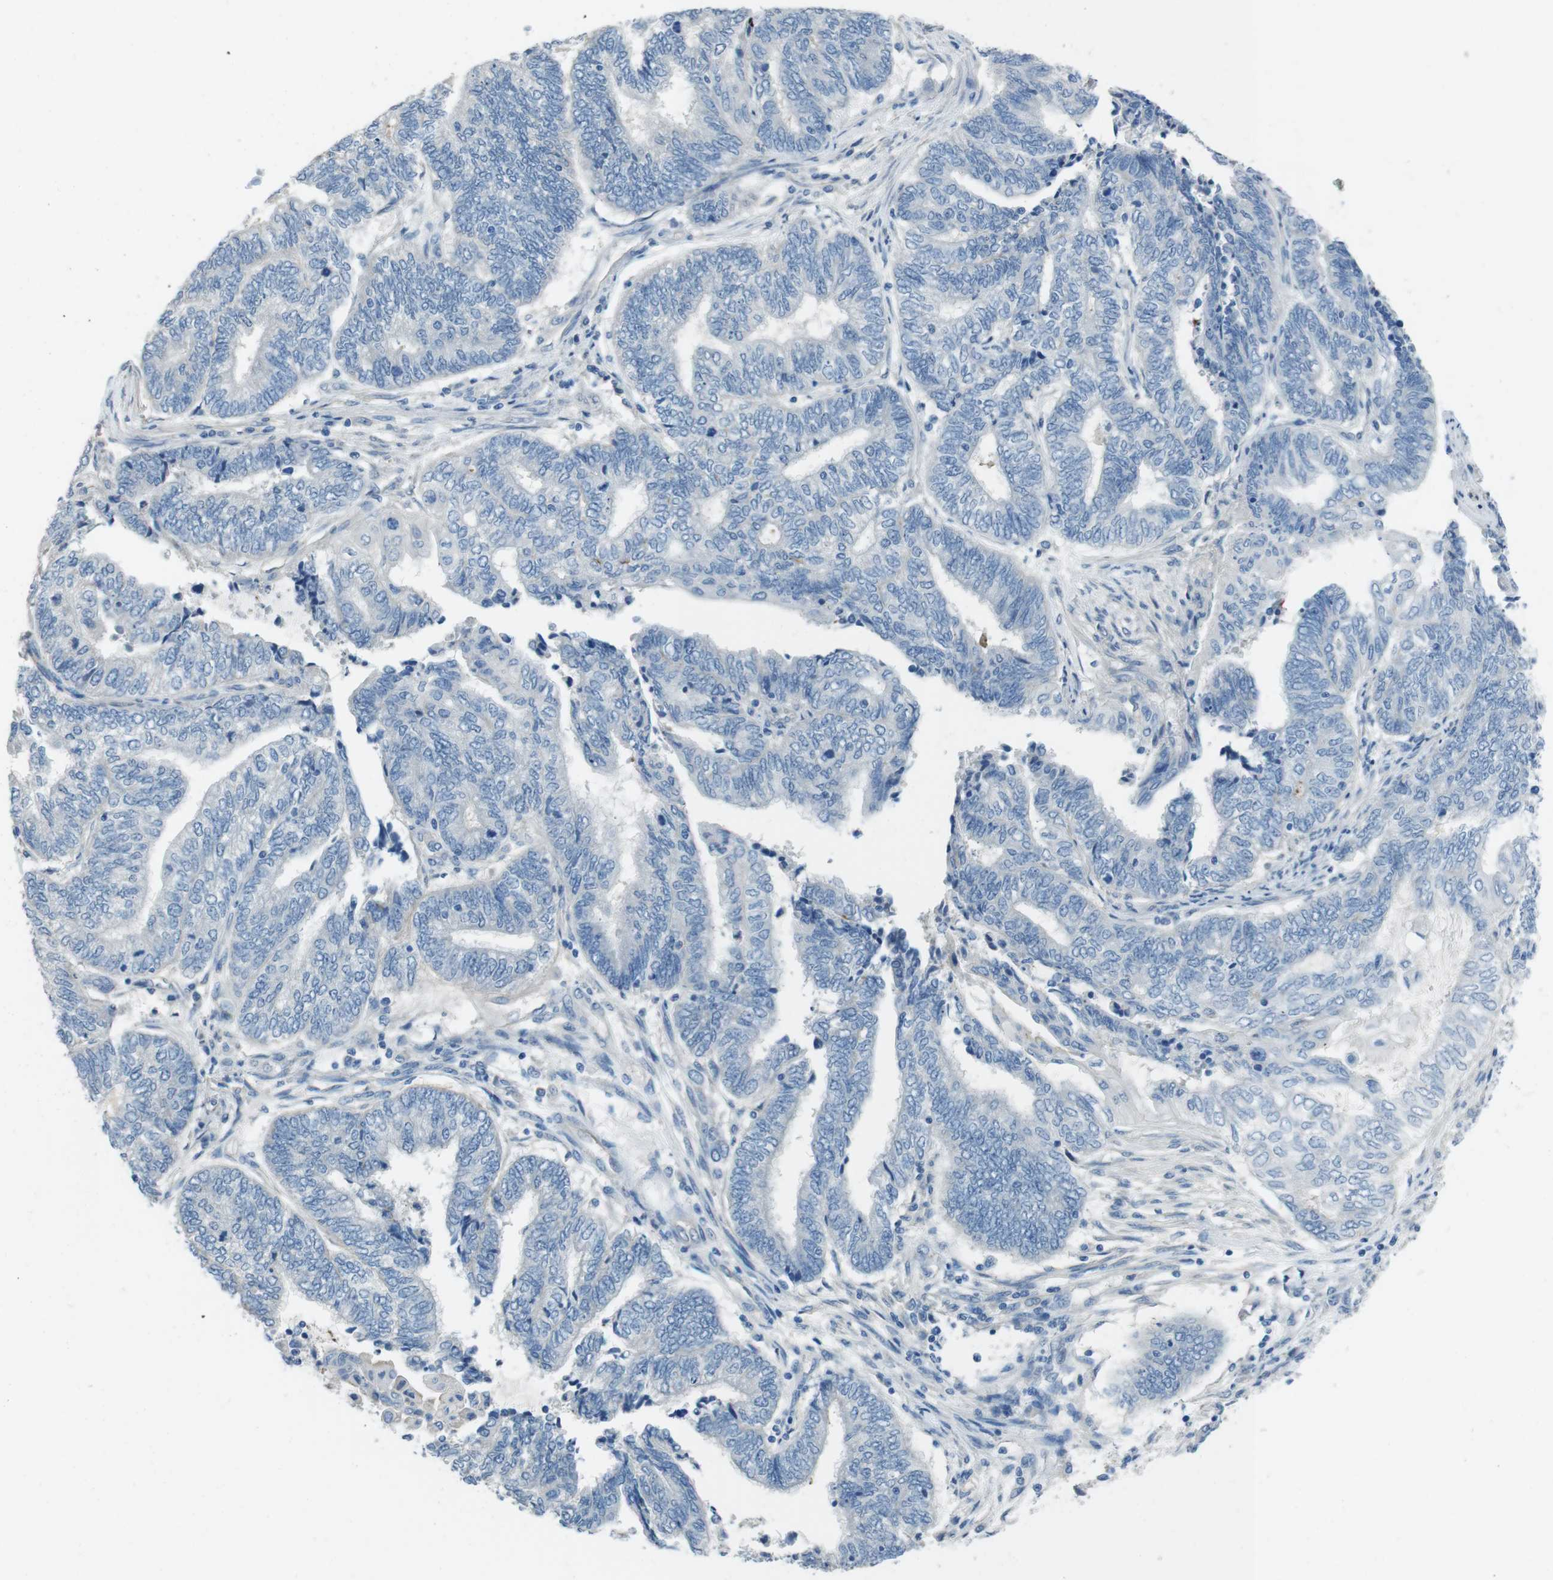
{"staining": {"intensity": "negative", "quantity": "none", "location": "none"}, "tissue": "endometrial cancer", "cell_type": "Tumor cells", "image_type": "cancer", "snomed": [{"axis": "morphology", "description": "Adenocarcinoma, NOS"}, {"axis": "topography", "description": "Uterus"}, {"axis": "topography", "description": "Endometrium"}], "caption": "Tumor cells are negative for brown protein staining in adenocarcinoma (endometrial).", "gene": "CYP2C8", "patient": {"sex": "female", "age": 70}}